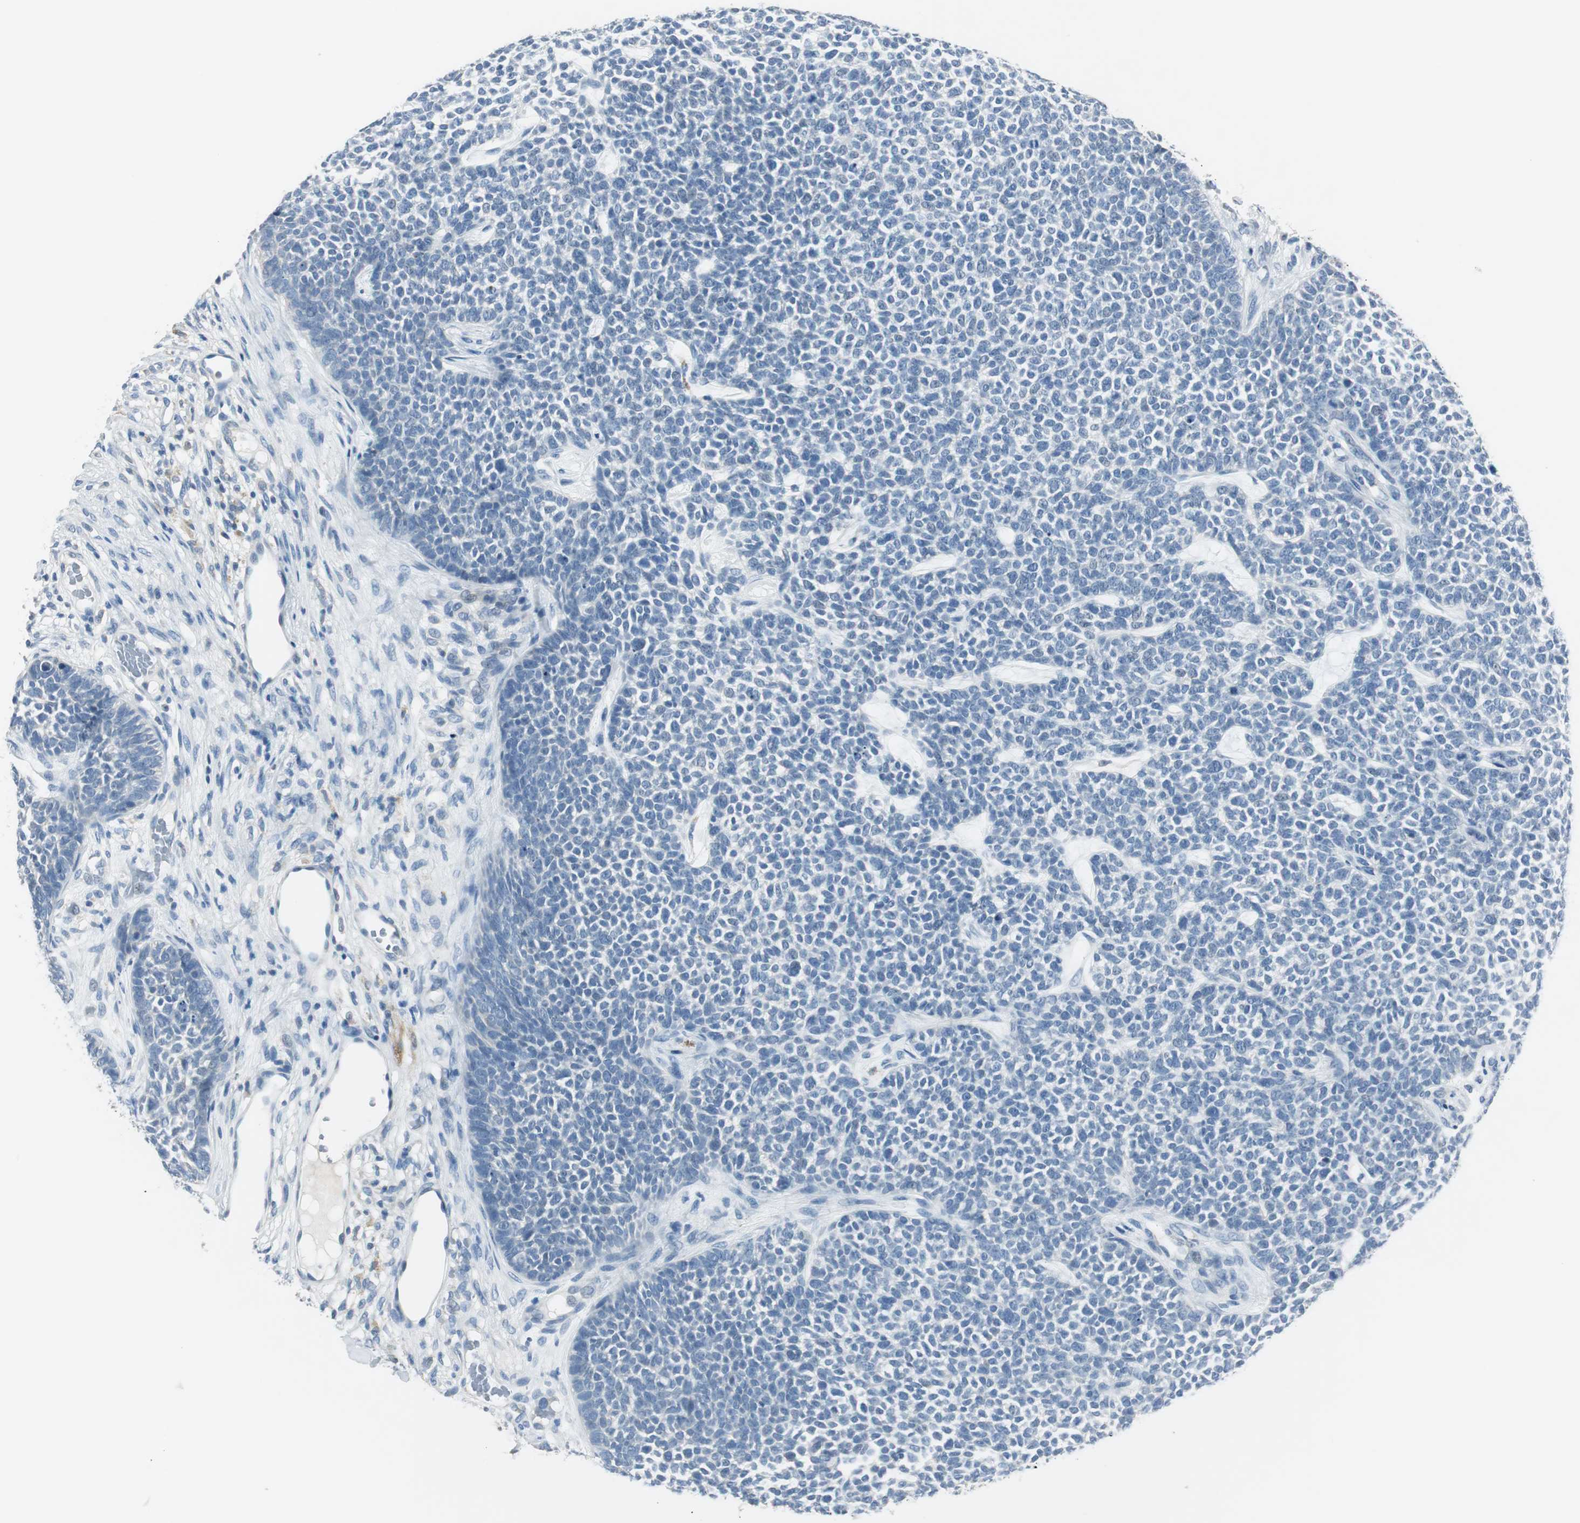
{"staining": {"intensity": "negative", "quantity": "none", "location": "none"}, "tissue": "skin cancer", "cell_type": "Tumor cells", "image_type": "cancer", "snomed": [{"axis": "morphology", "description": "Basal cell carcinoma"}, {"axis": "topography", "description": "Skin"}], "caption": "Tumor cells are negative for brown protein staining in skin cancer. (Stains: DAB (3,3'-diaminobenzidine) IHC with hematoxylin counter stain, Microscopy: brightfield microscopy at high magnification).", "gene": "MSTO1", "patient": {"sex": "female", "age": 84}}